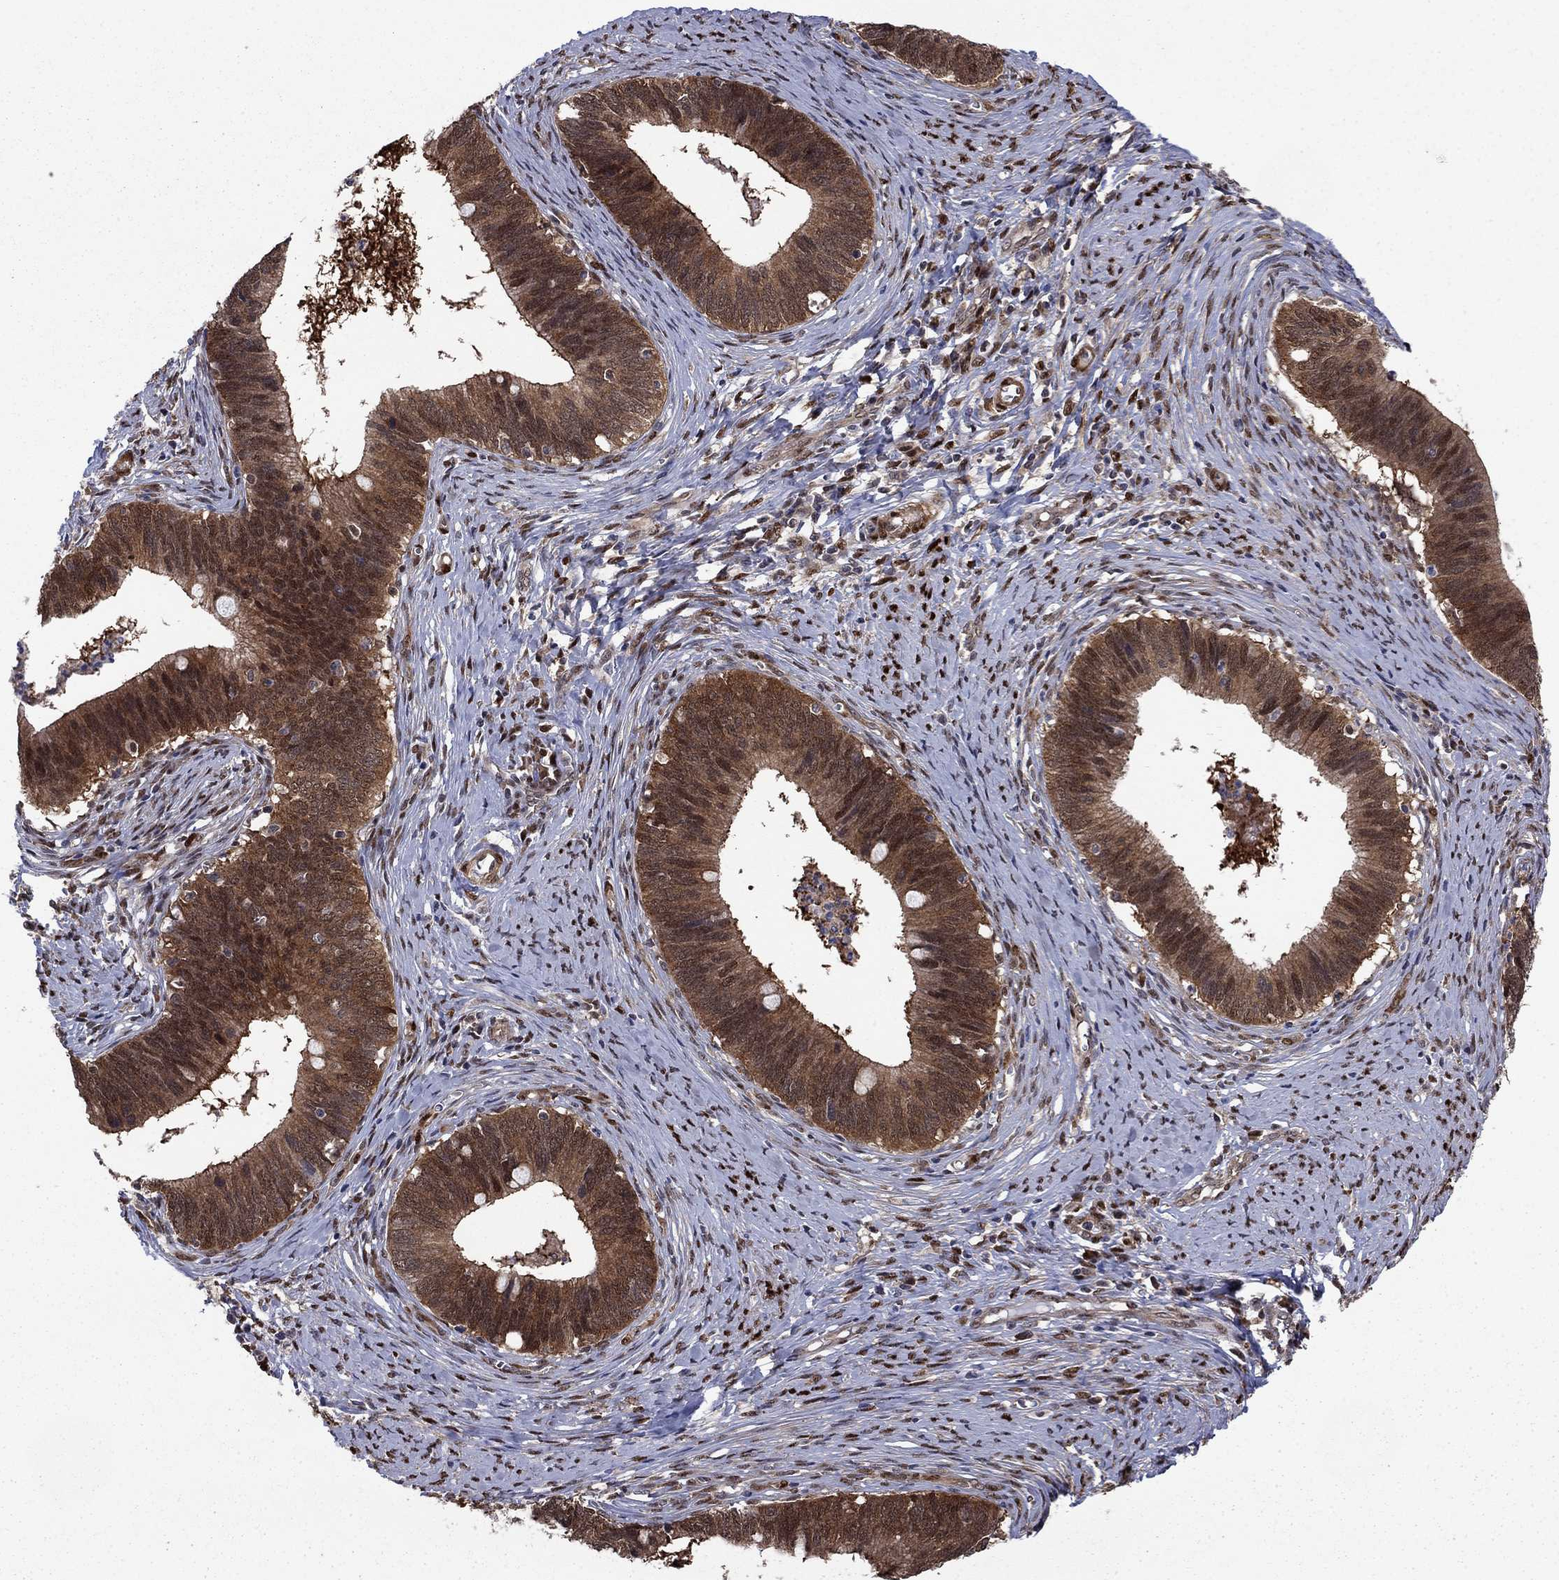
{"staining": {"intensity": "strong", "quantity": ">75%", "location": "cytoplasmic/membranous"}, "tissue": "cervical cancer", "cell_type": "Tumor cells", "image_type": "cancer", "snomed": [{"axis": "morphology", "description": "Adenocarcinoma, NOS"}, {"axis": "topography", "description": "Cervix"}], "caption": "The photomicrograph exhibits staining of cervical cancer (adenocarcinoma), revealing strong cytoplasmic/membranous protein positivity (brown color) within tumor cells. The staining is performed using DAB brown chromogen to label protein expression. The nuclei are counter-stained blue using hematoxylin.", "gene": "FKBP4", "patient": {"sex": "female", "age": 42}}